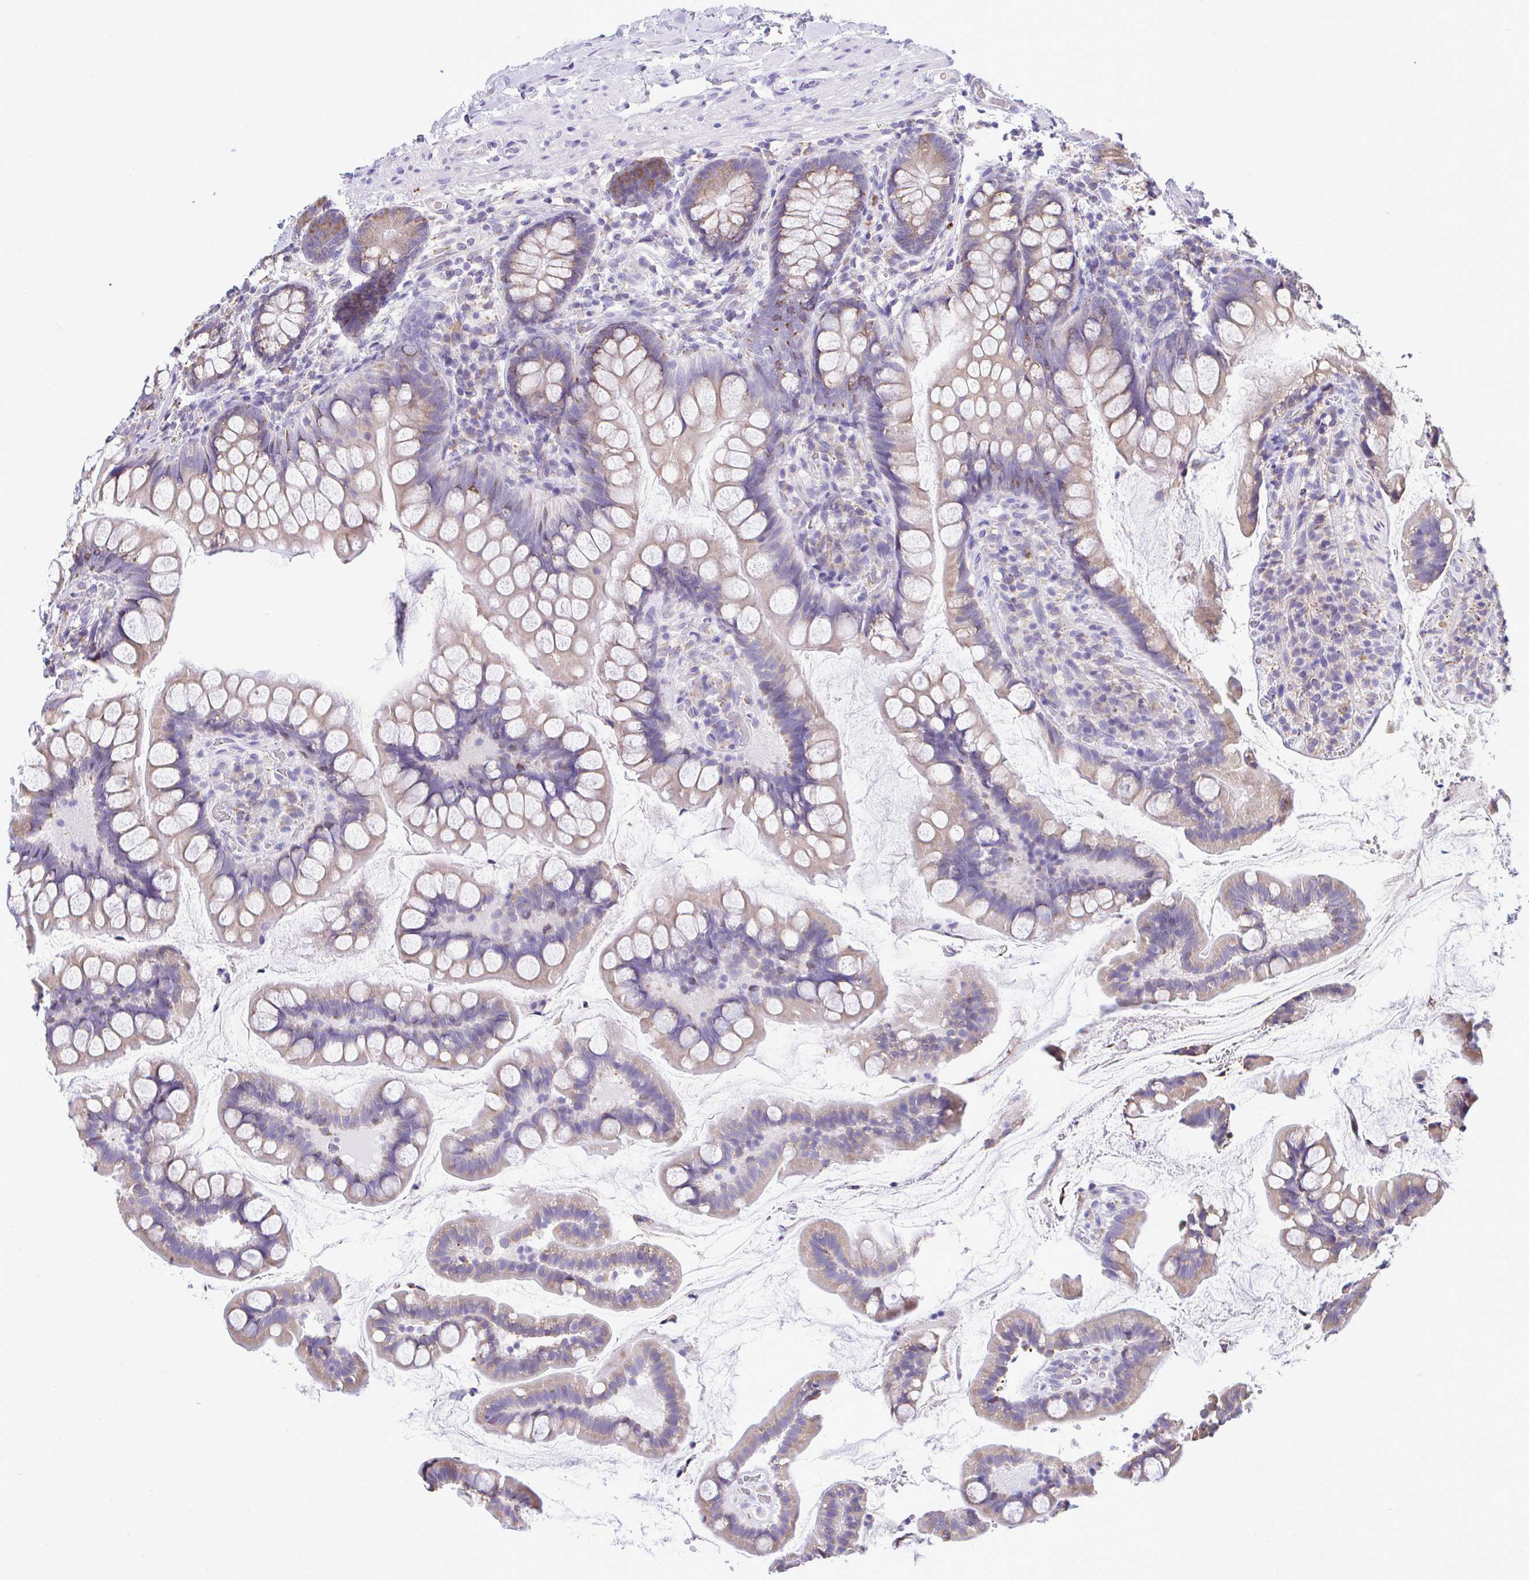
{"staining": {"intensity": "weak", "quantity": ">75%", "location": "cytoplasmic/membranous"}, "tissue": "small intestine", "cell_type": "Glandular cells", "image_type": "normal", "snomed": [{"axis": "morphology", "description": "Normal tissue, NOS"}, {"axis": "topography", "description": "Small intestine"}], "caption": "A low amount of weak cytoplasmic/membranous staining is identified in approximately >75% of glandular cells in unremarkable small intestine. (brown staining indicates protein expression, while blue staining denotes nuclei).", "gene": "PIGK", "patient": {"sex": "male", "age": 70}}